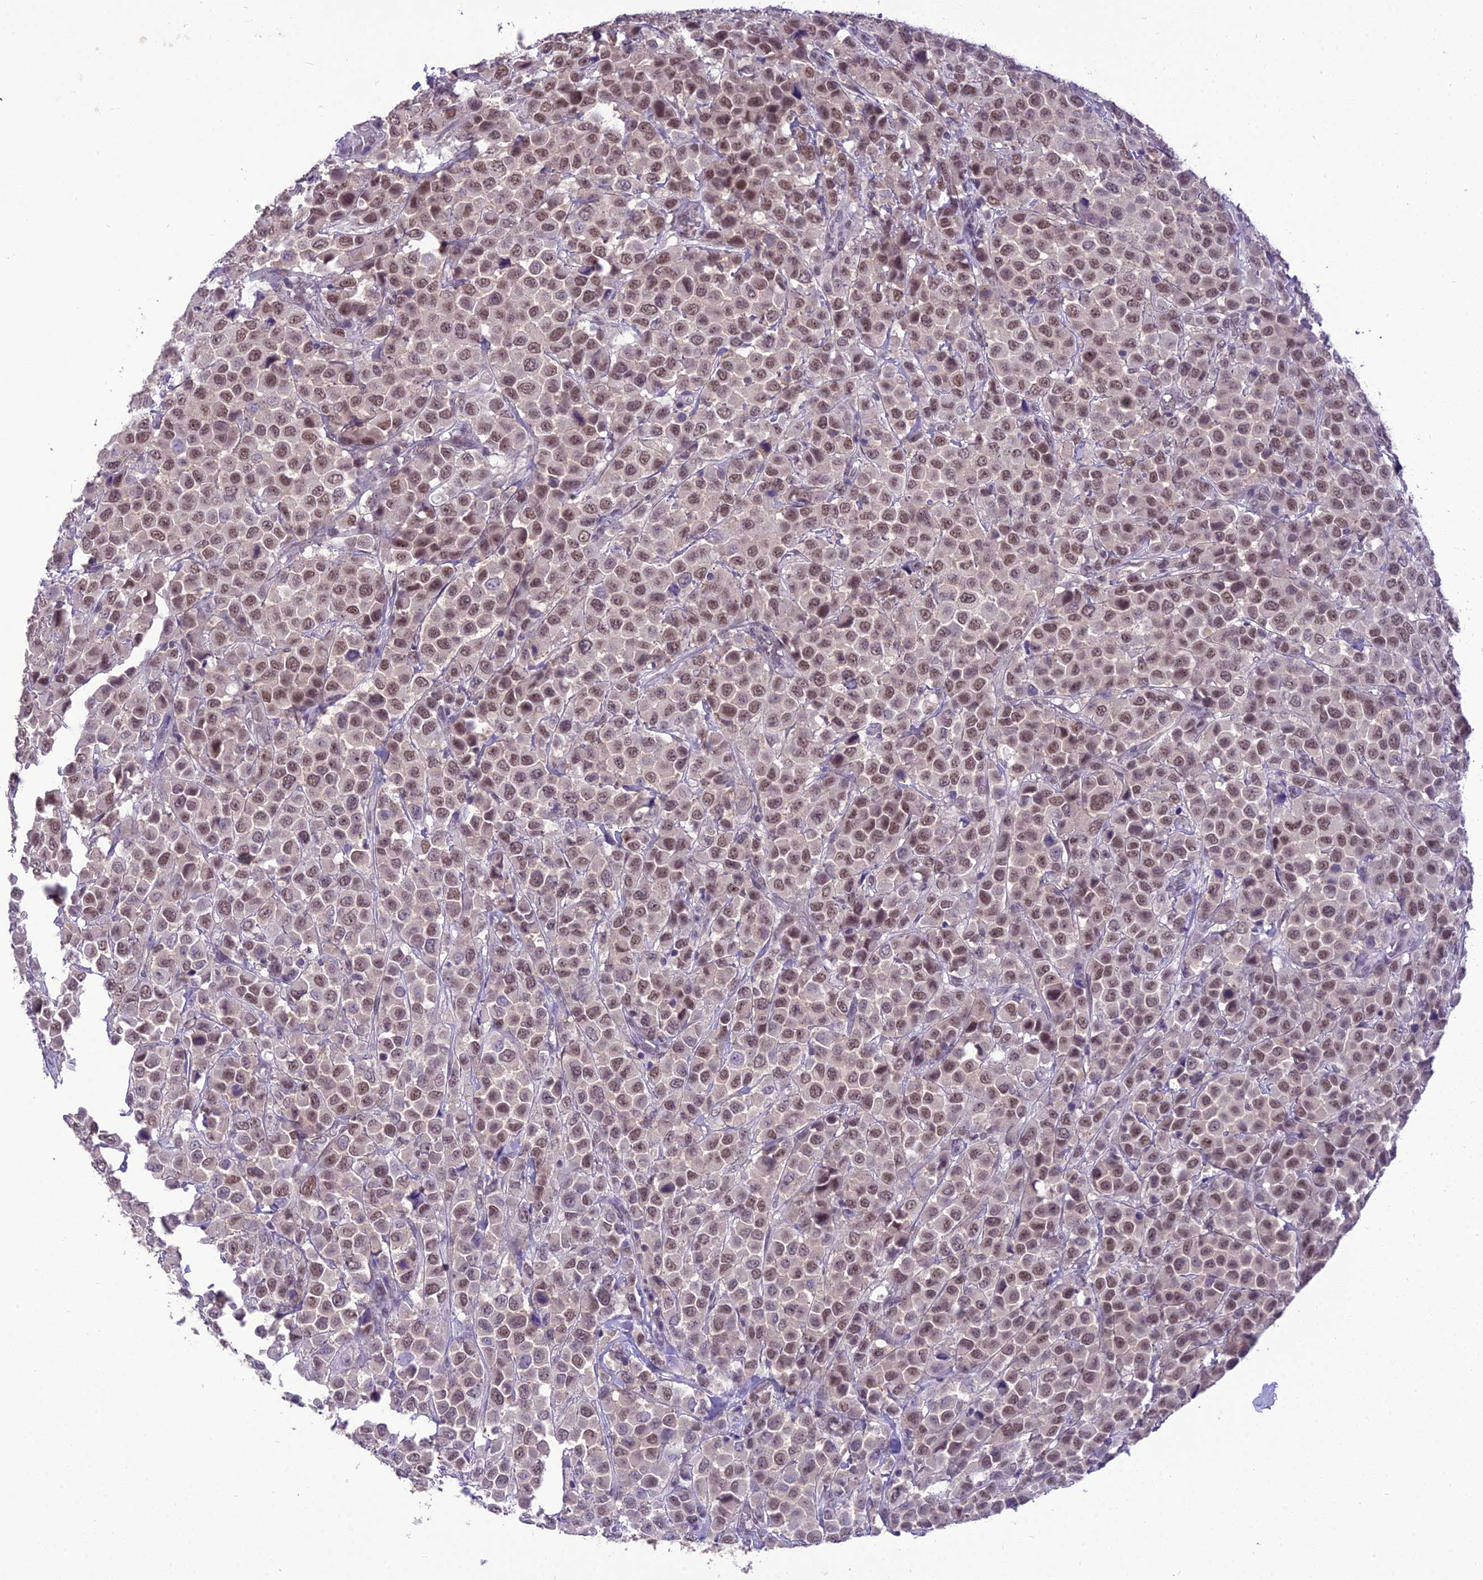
{"staining": {"intensity": "moderate", "quantity": "25%-75%", "location": "nuclear"}, "tissue": "breast cancer", "cell_type": "Tumor cells", "image_type": "cancer", "snomed": [{"axis": "morphology", "description": "Duct carcinoma"}, {"axis": "topography", "description": "Breast"}], "caption": "Protein expression analysis of human breast intraductal carcinoma reveals moderate nuclear staining in approximately 25%-75% of tumor cells.", "gene": "SH3RF3", "patient": {"sex": "female", "age": 61}}